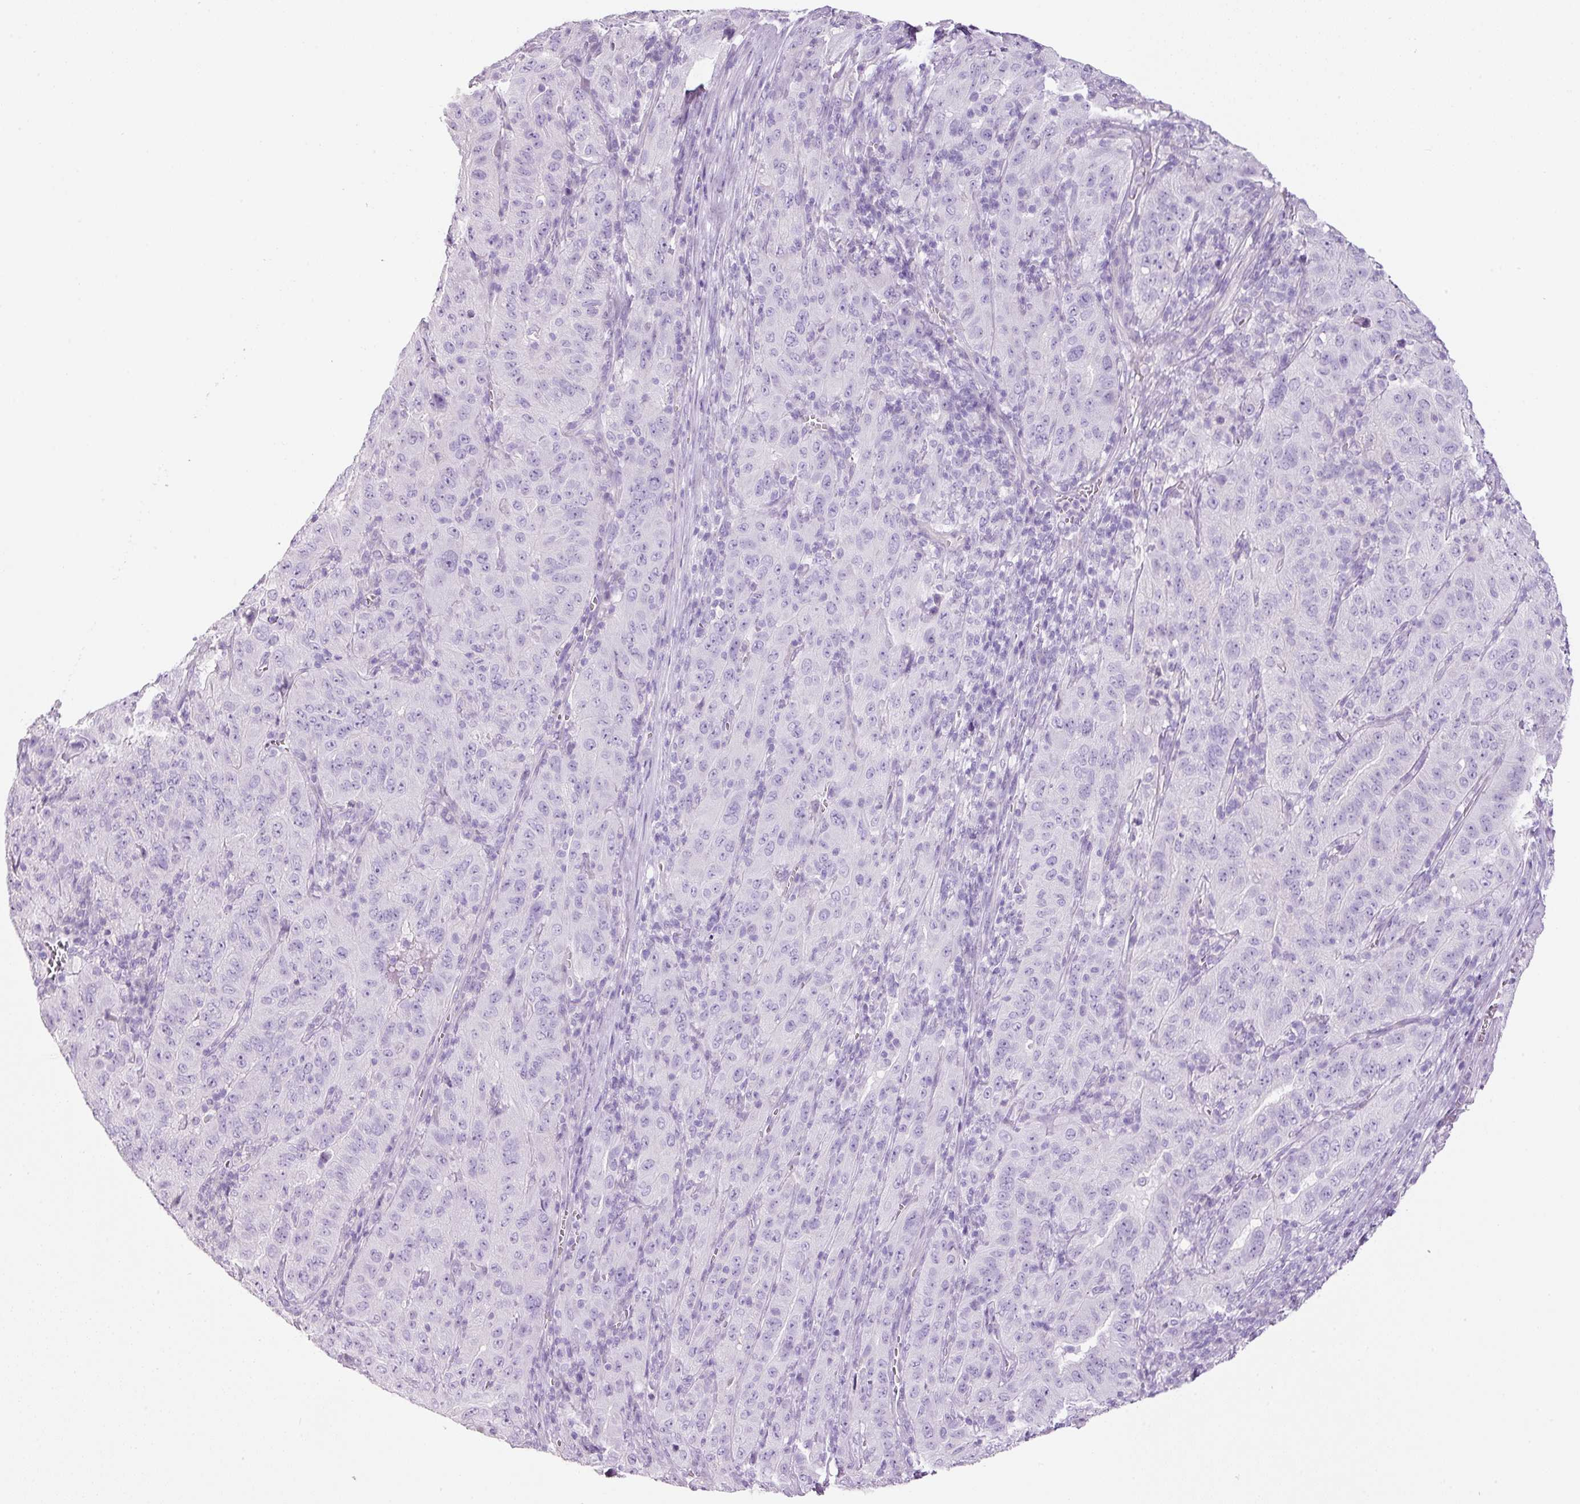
{"staining": {"intensity": "negative", "quantity": "none", "location": "none"}, "tissue": "pancreatic cancer", "cell_type": "Tumor cells", "image_type": "cancer", "snomed": [{"axis": "morphology", "description": "Adenocarcinoma, NOS"}, {"axis": "topography", "description": "Pancreas"}], "caption": "There is no significant positivity in tumor cells of adenocarcinoma (pancreatic).", "gene": "BSND", "patient": {"sex": "male", "age": 63}}